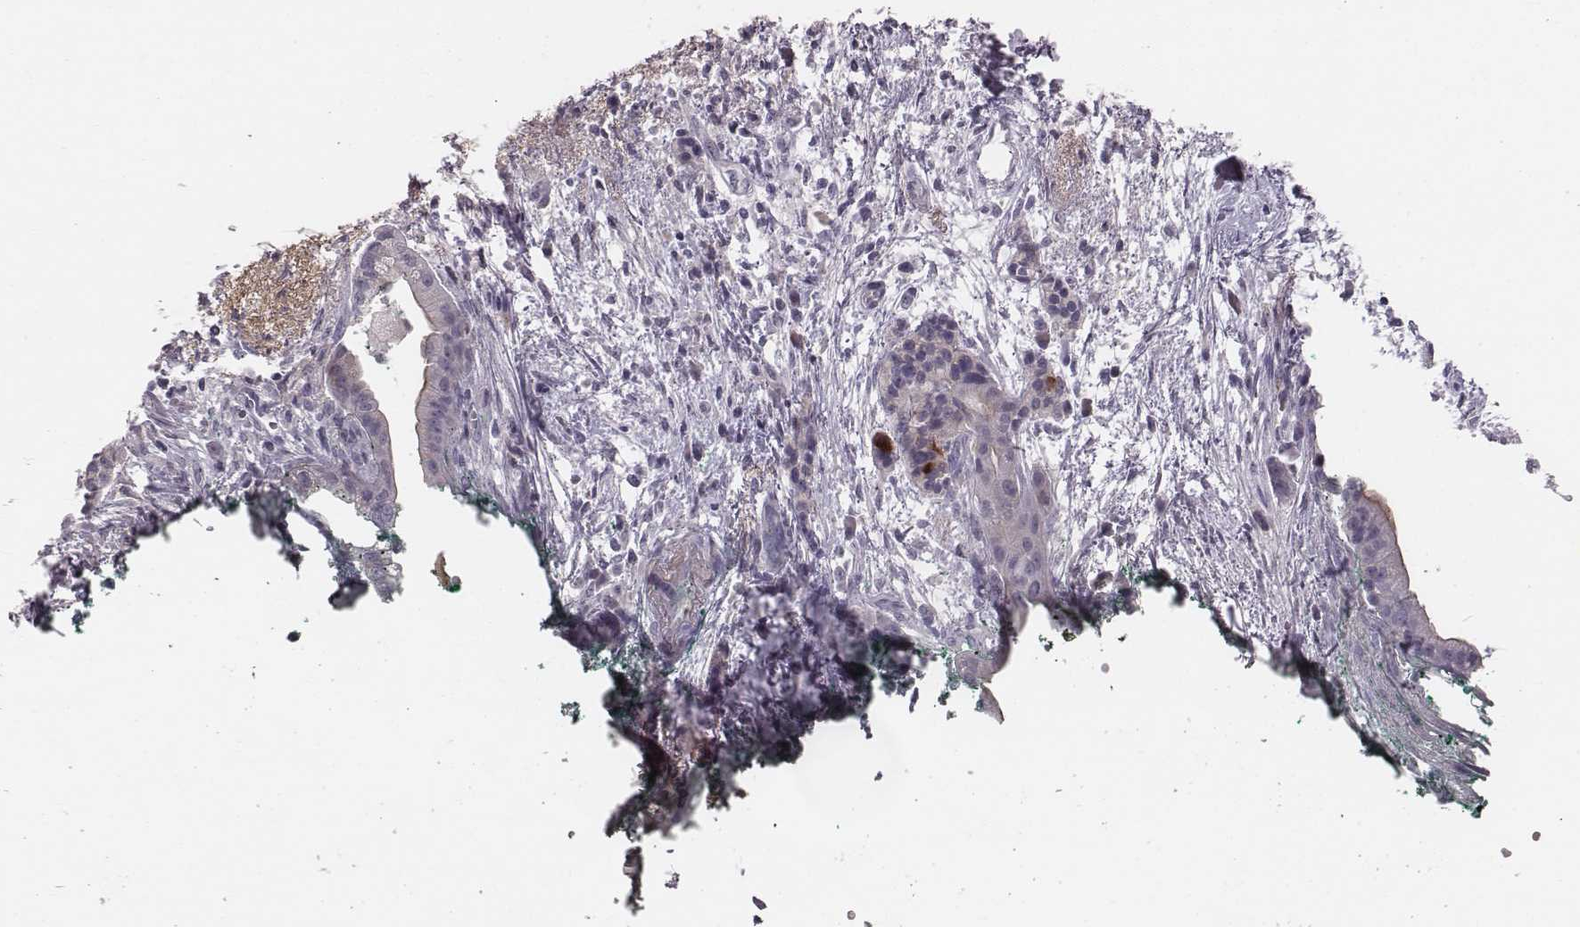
{"staining": {"intensity": "negative", "quantity": "none", "location": "none"}, "tissue": "pancreatic cancer", "cell_type": "Tumor cells", "image_type": "cancer", "snomed": [{"axis": "morphology", "description": "Normal tissue, NOS"}, {"axis": "morphology", "description": "Adenocarcinoma, NOS"}, {"axis": "topography", "description": "Lymph node"}, {"axis": "topography", "description": "Pancreas"}], "caption": "High power microscopy image of an immunohistochemistry (IHC) micrograph of pancreatic adenocarcinoma, revealing no significant positivity in tumor cells.", "gene": "CFTR", "patient": {"sex": "female", "age": 58}}